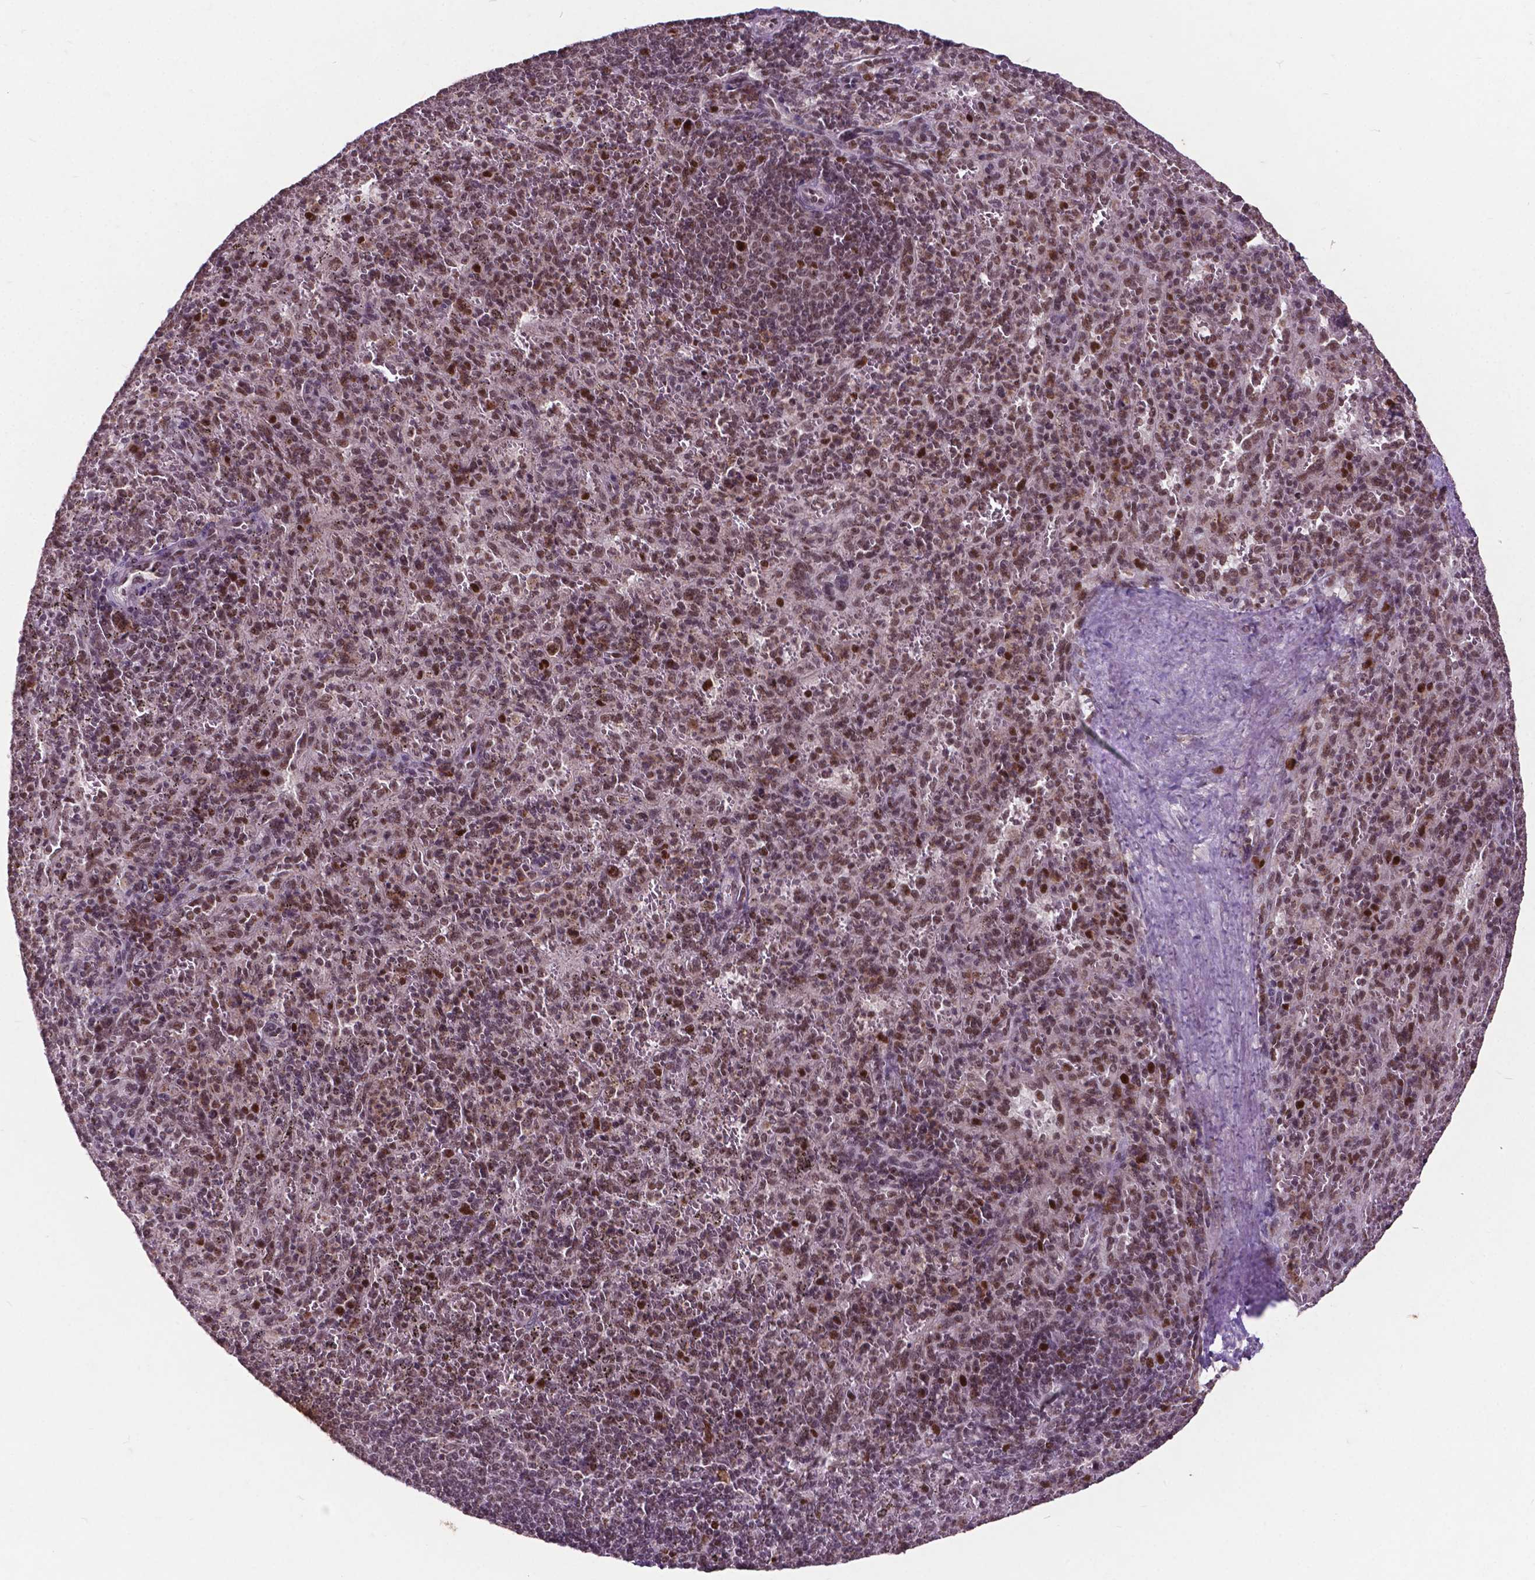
{"staining": {"intensity": "moderate", "quantity": "25%-75%", "location": "nuclear"}, "tissue": "spleen", "cell_type": "Cells in red pulp", "image_type": "normal", "snomed": [{"axis": "morphology", "description": "Normal tissue, NOS"}, {"axis": "topography", "description": "Spleen"}], "caption": "Protein staining shows moderate nuclear staining in about 25%-75% of cells in red pulp in normal spleen.", "gene": "MSH2", "patient": {"sex": "male", "age": 57}}